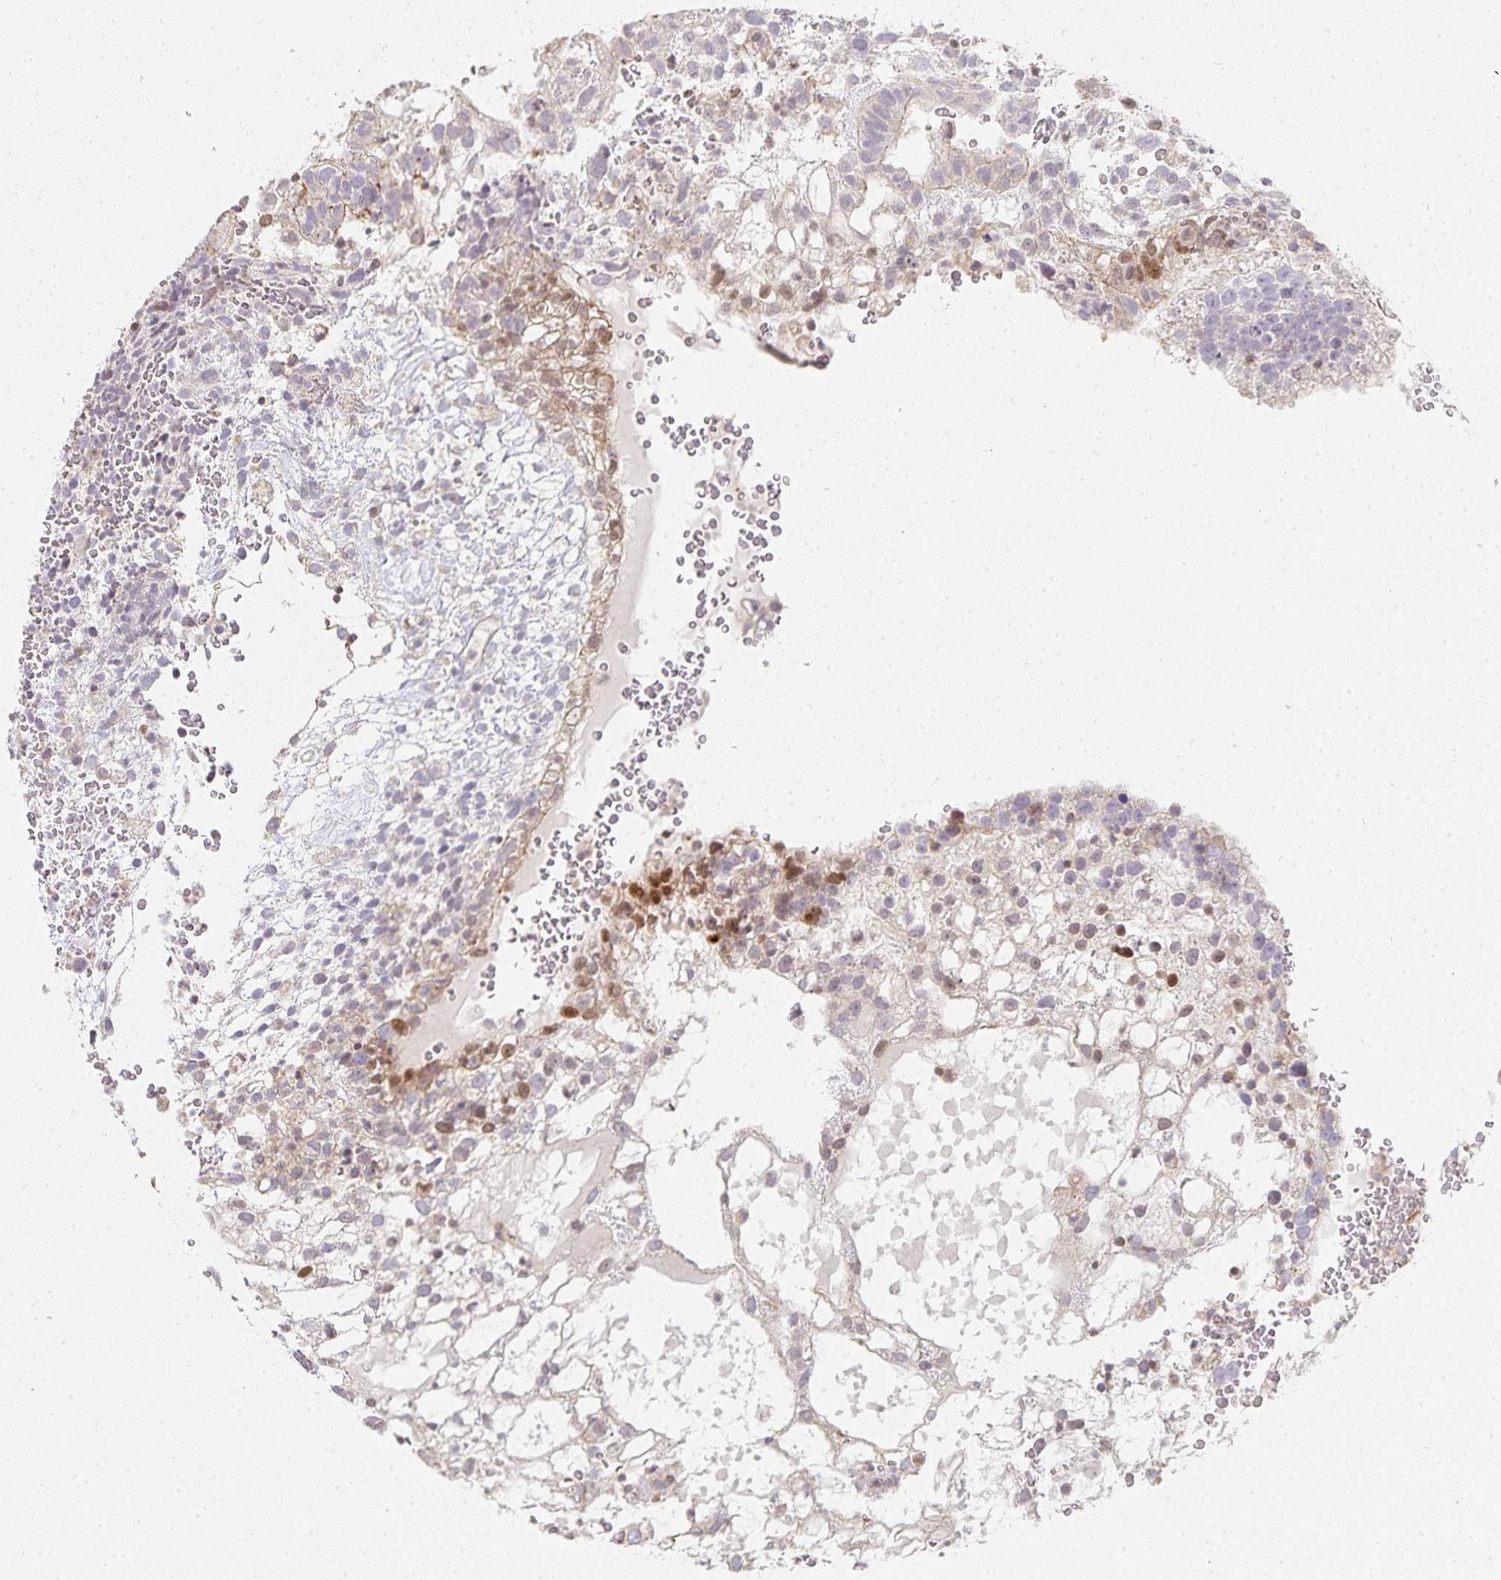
{"staining": {"intensity": "moderate", "quantity": "<25%", "location": "nuclear"}, "tissue": "testis cancer", "cell_type": "Tumor cells", "image_type": "cancer", "snomed": [{"axis": "morphology", "description": "Normal tissue, NOS"}, {"axis": "morphology", "description": "Carcinoma, Embryonal, NOS"}, {"axis": "topography", "description": "Testis"}], "caption": "Immunohistochemical staining of human embryonal carcinoma (testis) shows moderate nuclear protein expression in approximately <25% of tumor cells.", "gene": "GATA3", "patient": {"sex": "male", "age": 32}}